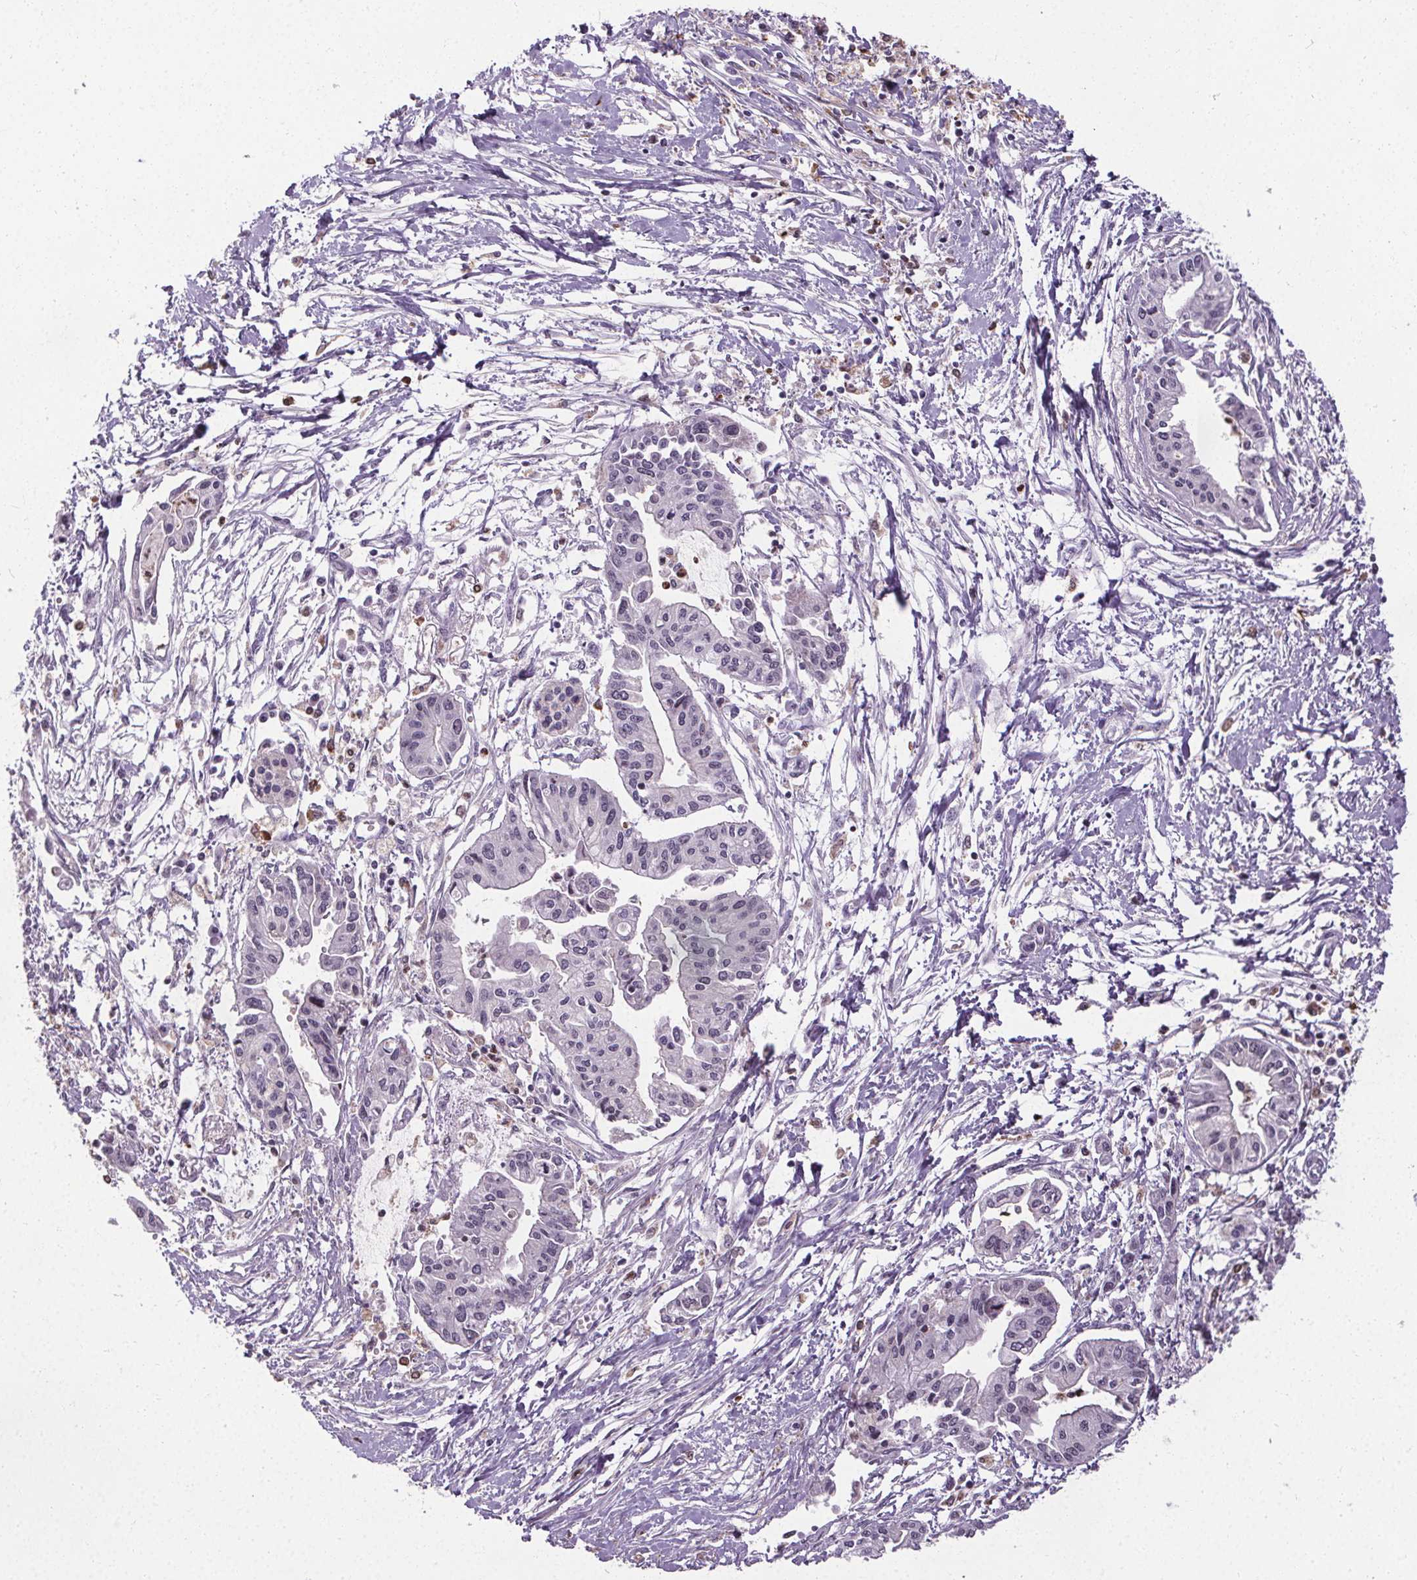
{"staining": {"intensity": "negative", "quantity": "none", "location": "none"}, "tissue": "pancreatic cancer", "cell_type": "Tumor cells", "image_type": "cancer", "snomed": [{"axis": "morphology", "description": "Adenocarcinoma, NOS"}, {"axis": "topography", "description": "Pancreas"}], "caption": "The immunohistochemistry micrograph has no significant expression in tumor cells of pancreatic cancer tissue.", "gene": "TMEM240", "patient": {"sex": "male", "age": 60}}